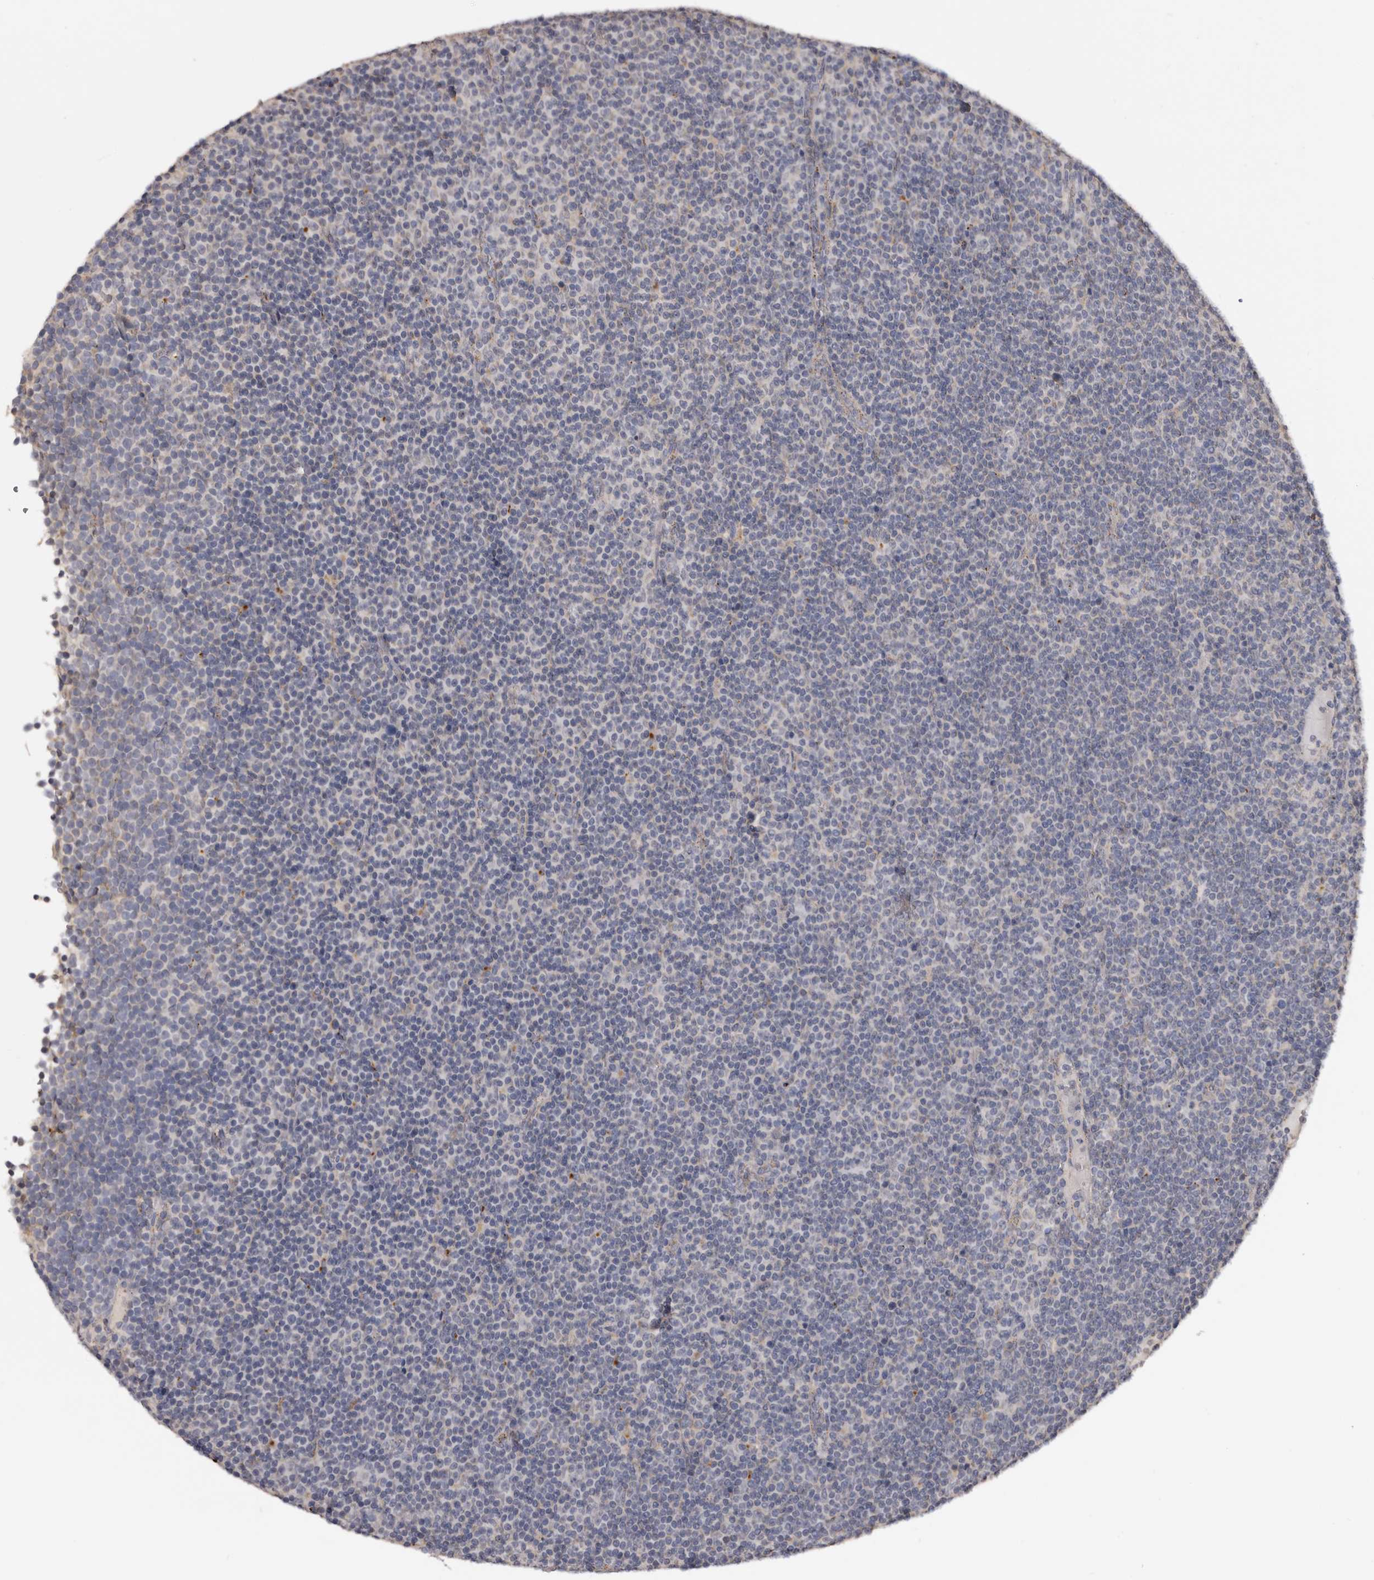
{"staining": {"intensity": "negative", "quantity": "none", "location": "none"}, "tissue": "lymphoma", "cell_type": "Tumor cells", "image_type": "cancer", "snomed": [{"axis": "morphology", "description": "Malignant lymphoma, non-Hodgkin's type, Low grade"}, {"axis": "topography", "description": "Lymph node"}], "caption": "Malignant lymphoma, non-Hodgkin's type (low-grade) was stained to show a protein in brown. There is no significant positivity in tumor cells. (DAB immunohistochemistry with hematoxylin counter stain).", "gene": "DAP", "patient": {"sex": "female", "age": 67}}